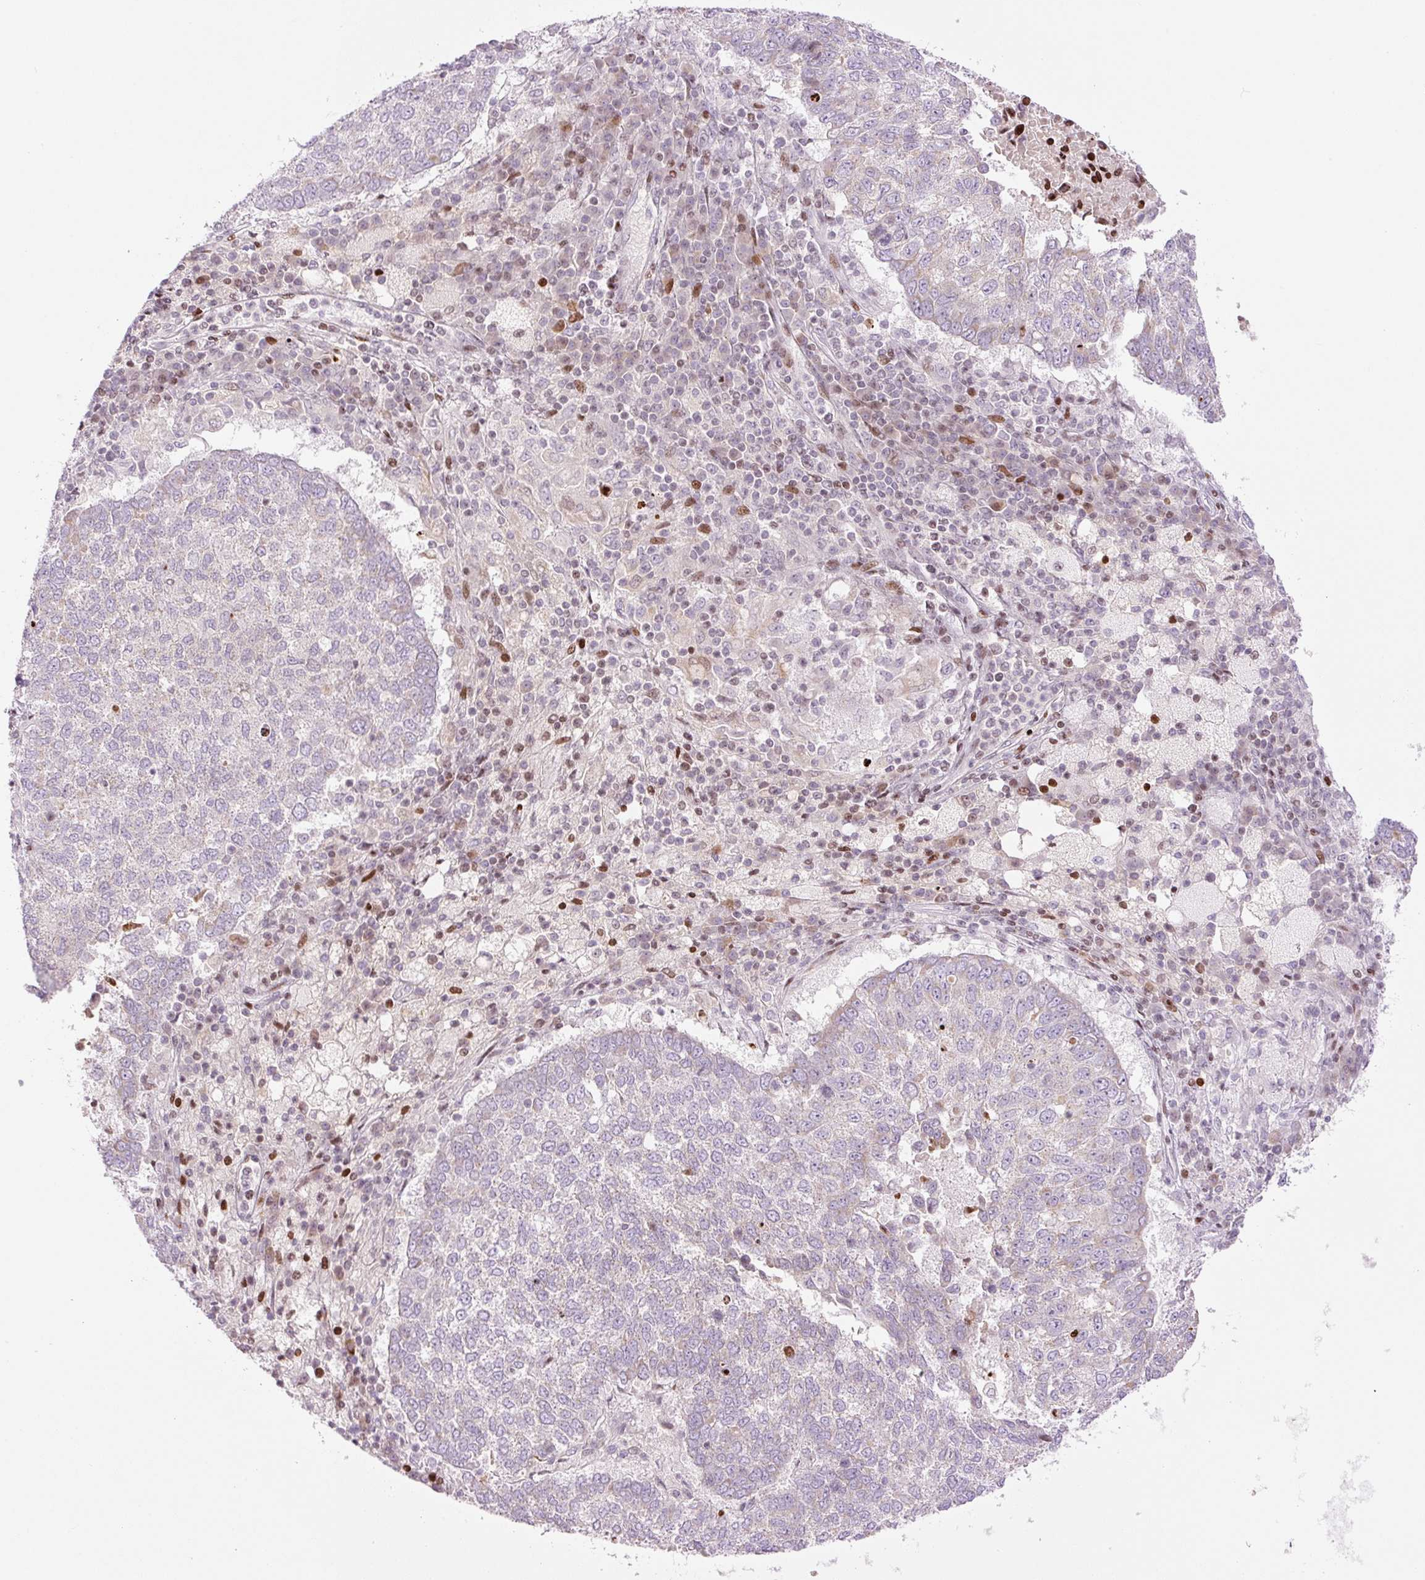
{"staining": {"intensity": "weak", "quantity": "25%-75%", "location": "cytoplasmic/membranous"}, "tissue": "lung cancer", "cell_type": "Tumor cells", "image_type": "cancer", "snomed": [{"axis": "morphology", "description": "Squamous cell carcinoma, NOS"}, {"axis": "topography", "description": "Lung"}], "caption": "This image displays immunohistochemistry (IHC) staining of human squamous cell carcinoma (lung), with low weak cytoplasmic/membranous positivity in about 25%-75% of tumor cells.", "gene": "TMEM177", "patient": {"sex": "male", "age": 73}}